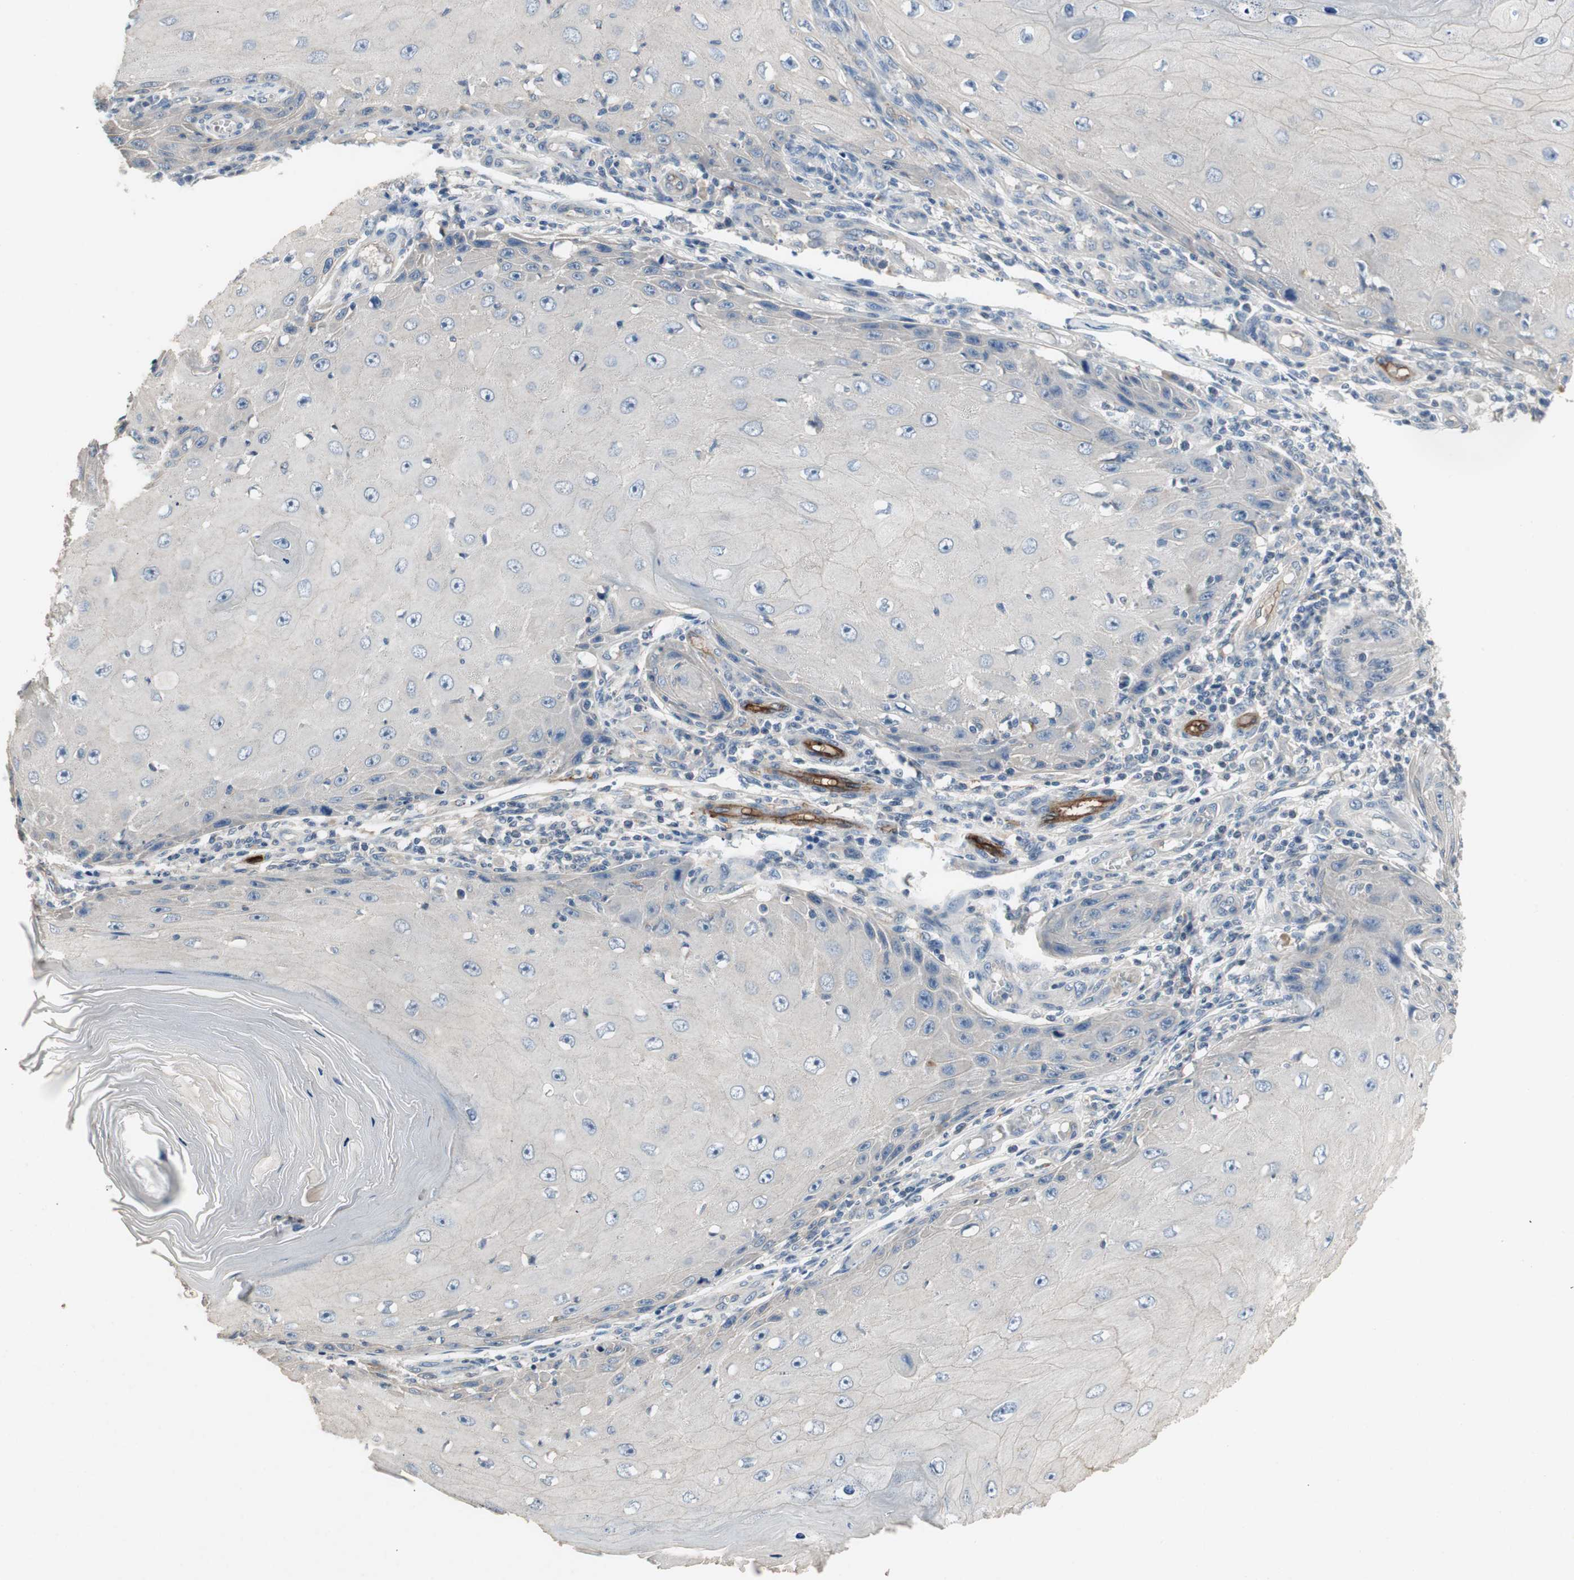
{"staining": {"intensity": "negative", "quantity": "none", "location": "none"}, "tissue": "skin cancer", "cell_type": "Tumor cells", "image_type": "cancer", "snomed": [{"axis": "morphology", "description": "Squamous cell carcinoma, NOS"}, {"axis": "topography", "description": "Skin"}], "caption": "DAB immunohistochemical staining of skin cancer exhibits no significant staining in tumor cells.", "gene": "ALPL", "patient": {"sex": "female", "age": 73}}